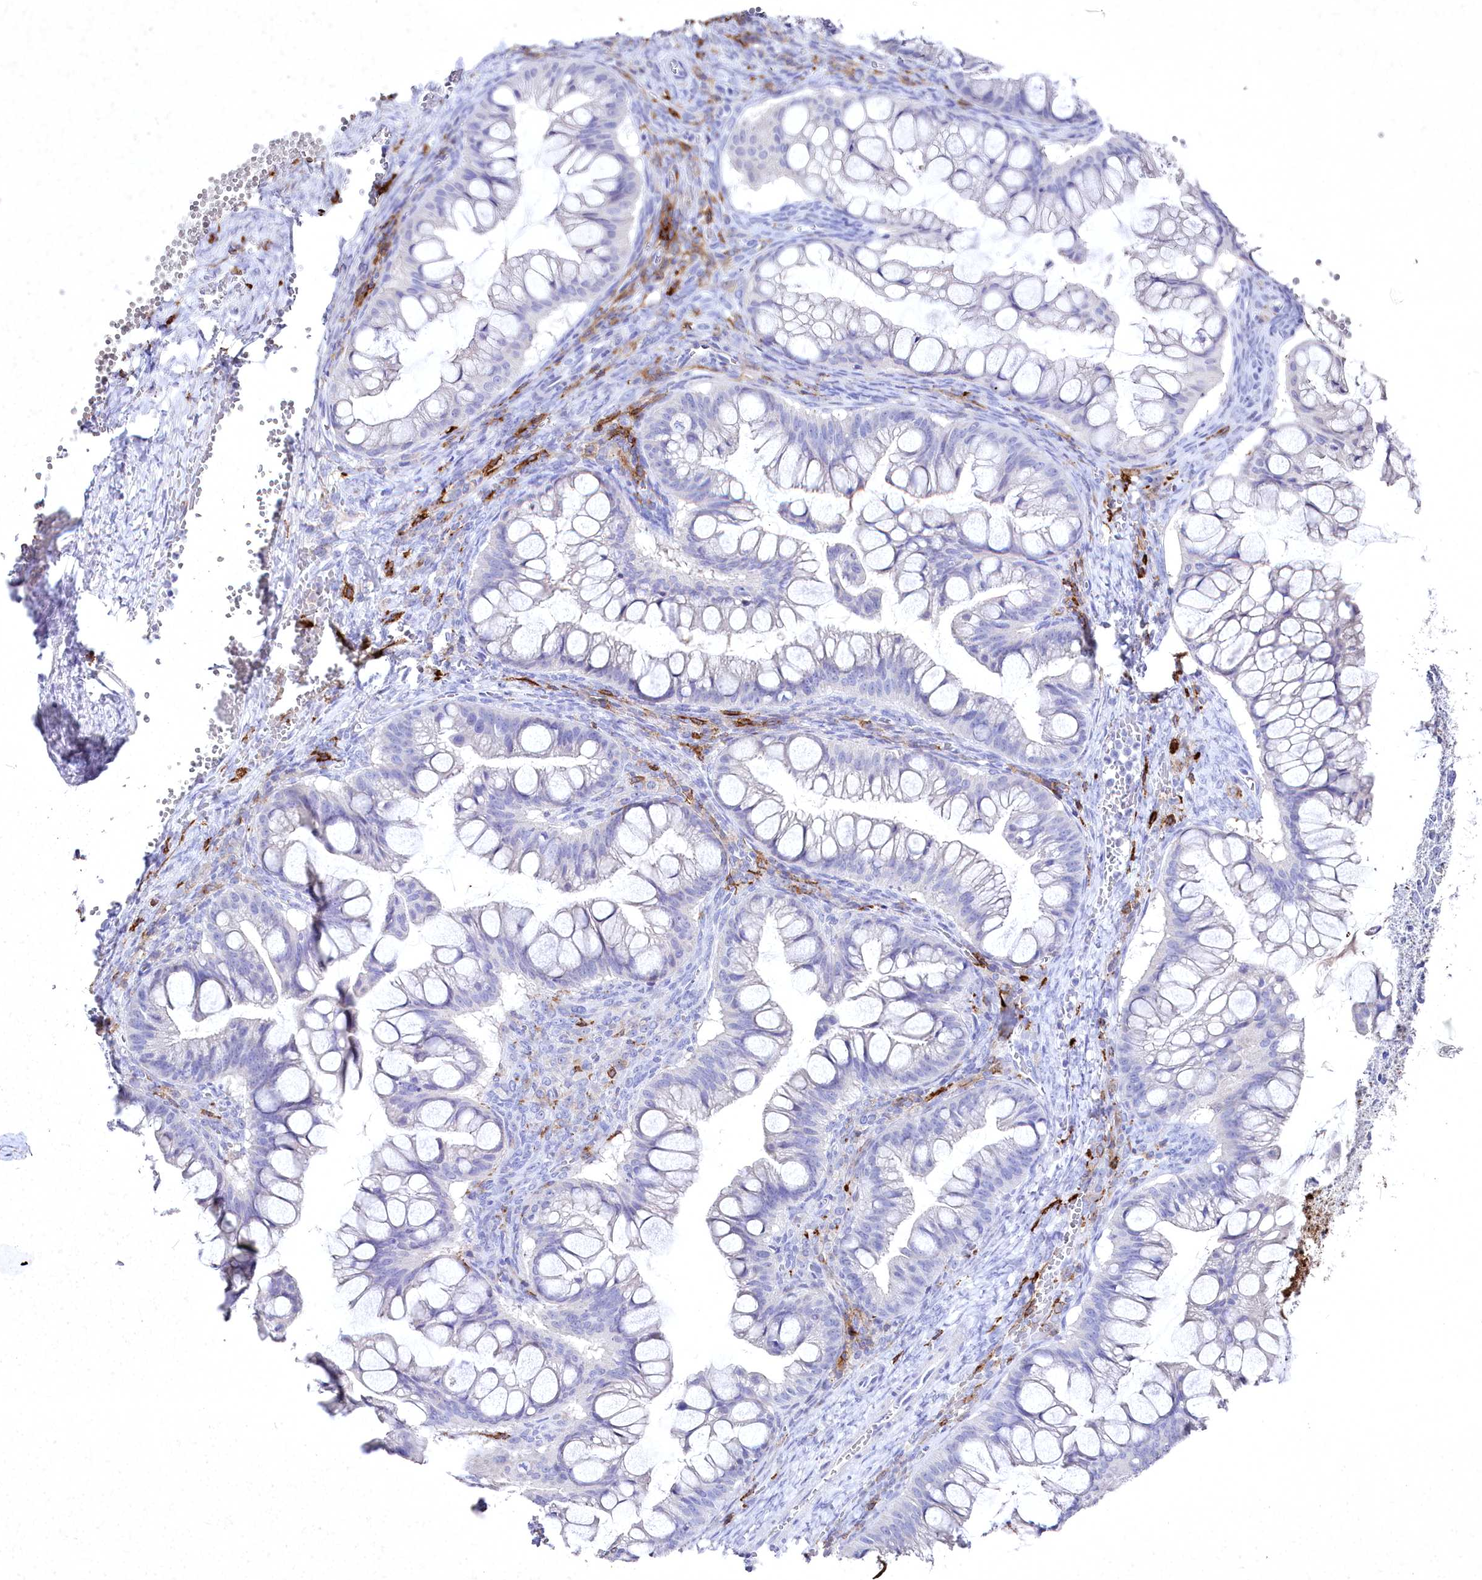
{"staining": {"intensity": "negative", "quantity": "none", "location": "none"}, "tissue": "ovarian cancer", "cell_type": "Tumor cells", "image_type": "cancer", "snomed": [{"axis": "morphology", "description": "Cystadenocarcinoma, mucinous, NOS"}, {"axis": "topography", "description": "Ovary"}], "caption": "This histopathology image is of ovarian mucinous cystadenocarcinoma stained with immunohistochemistry (IHC) to label a protein in brown with the nuclei are counter-stained blue. There is no expression in tumor cells. (Brightfield microscopy of DAB immunohistochemistry (IHC) at high magnification).", "gene": "CLEC4M", "patient": {"sex": "female", "age": 73}}